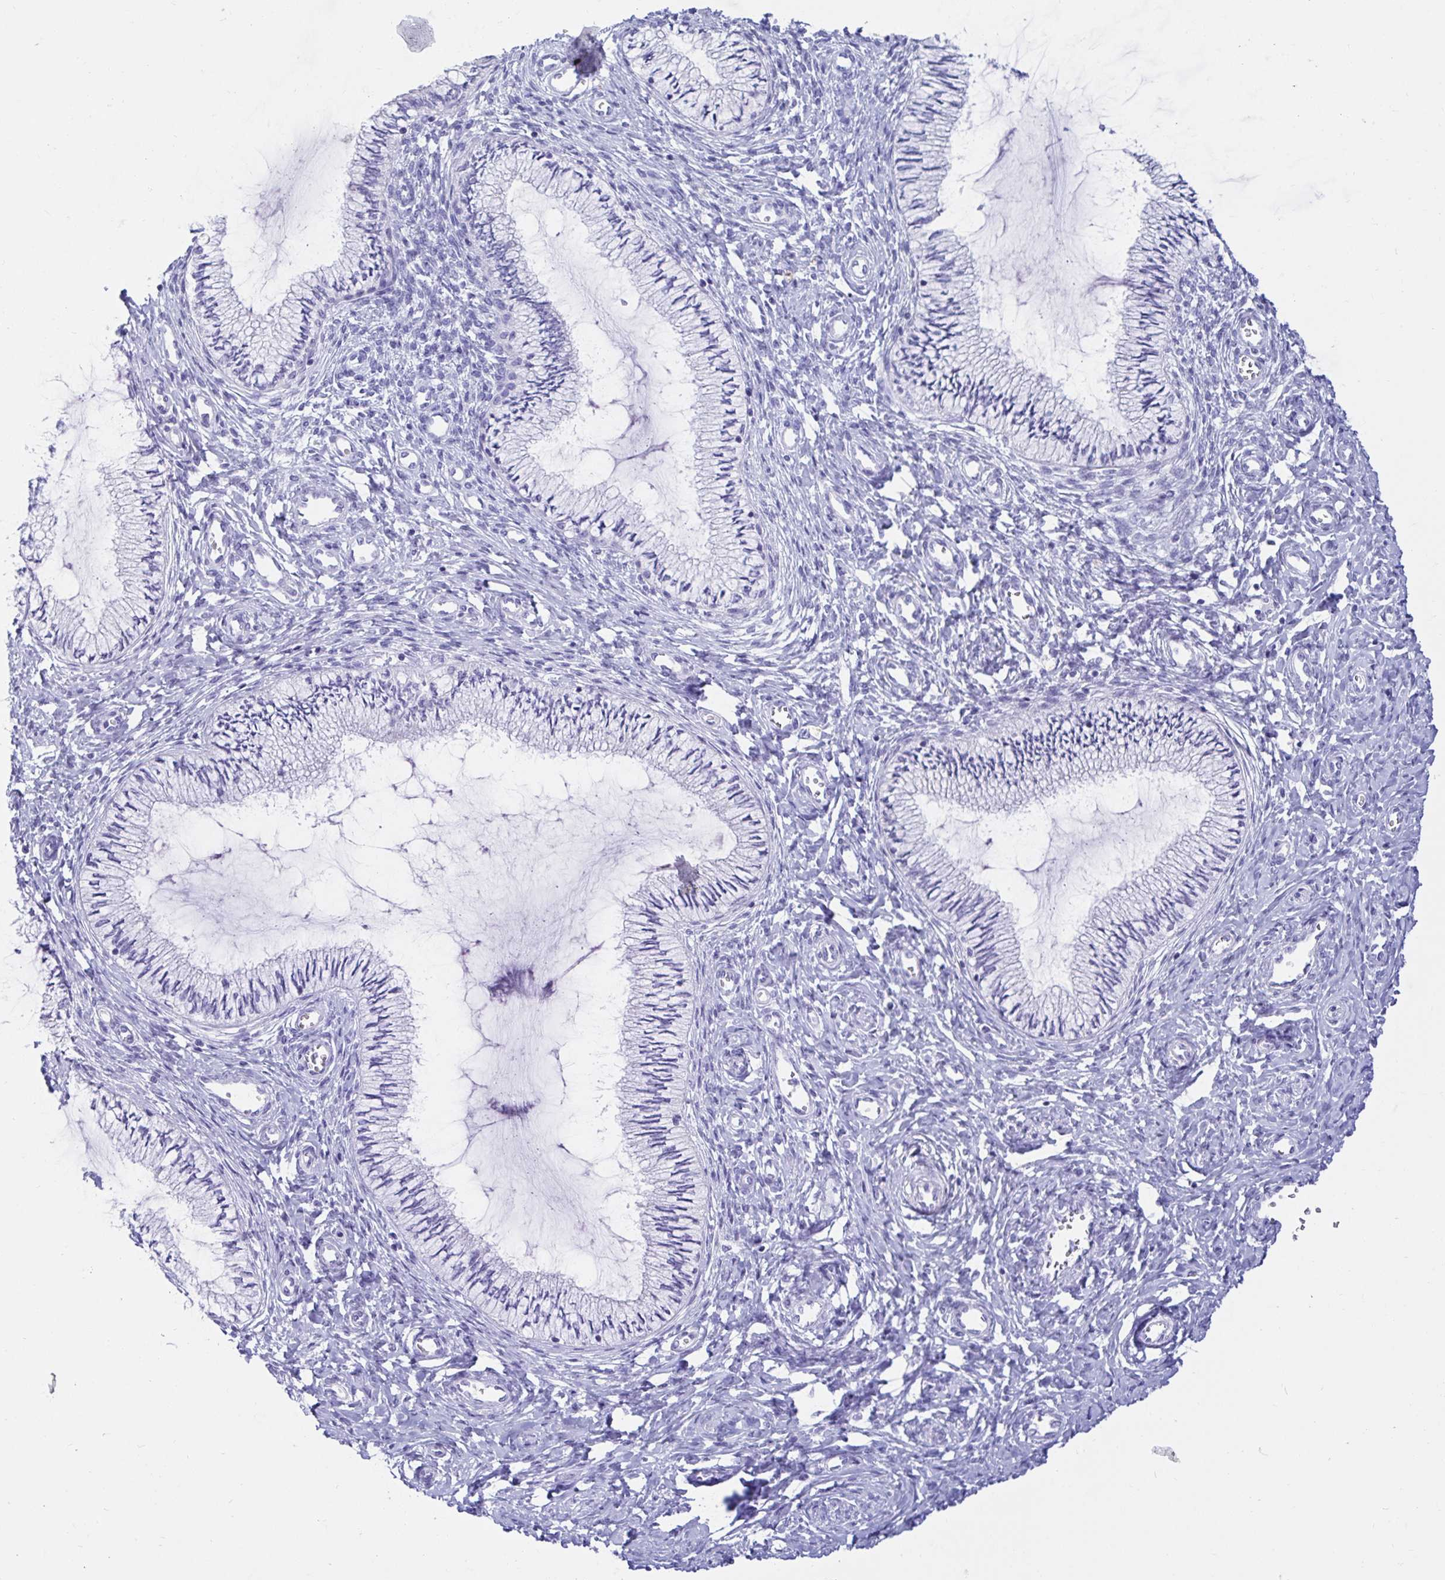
{"staining": {"intensity": "negative", "quantity": "none", "location": "none"}, "tissue": "cervix", "cell_type": "Glandular cells", "image_type": "normal", "snomed": [{"axis": "morphology", "description": "Normal tissue, NOS"}, {"axis": "topography", "description": "Cervix"}], "caption": "The immunohistochemistry (IHC) histopathology image has no significant staining in glandular cells of cervix.", "gene": "ZPBP2", "patient": {"sex": "female", "age": 24}}